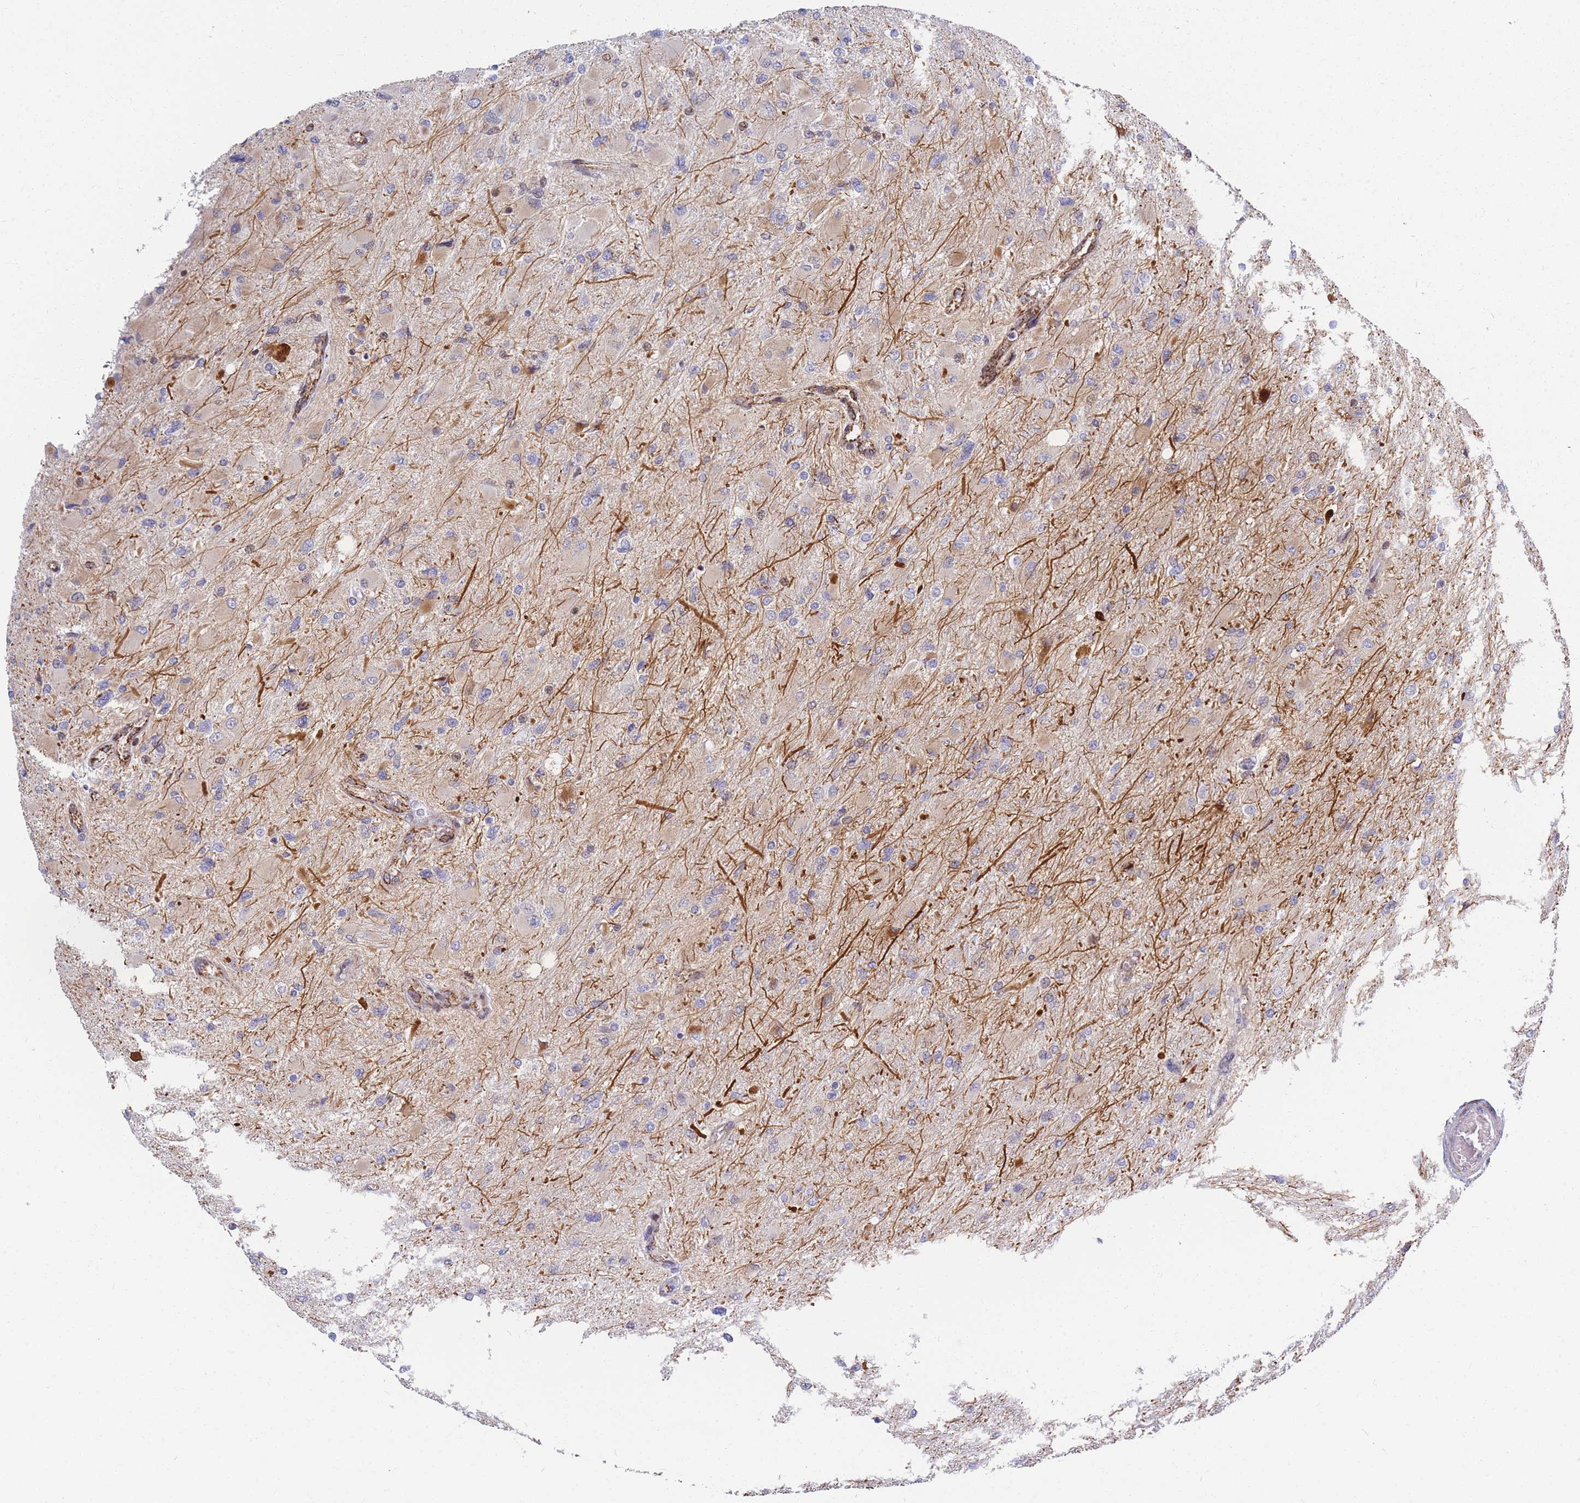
{"staining": {"intensity": "weak", "quantity": "<25%", "location": "cytoplasmic/membranous"}, "tissue": "glioma", "cell_type": "Tumor cells", "image_type": "cancer", "snomed": [{"axis": "morphology", "description": "Glioma, malignant, High grade"}, {"axis": "topography", "description": "Cerebral cortex"}], "caption": "DAB immunohistochemical staining of human glioma reveals no significant positivity in tumor cells.", "gene": "MOB4", "patient": {"sex": "female", "age": 36}}